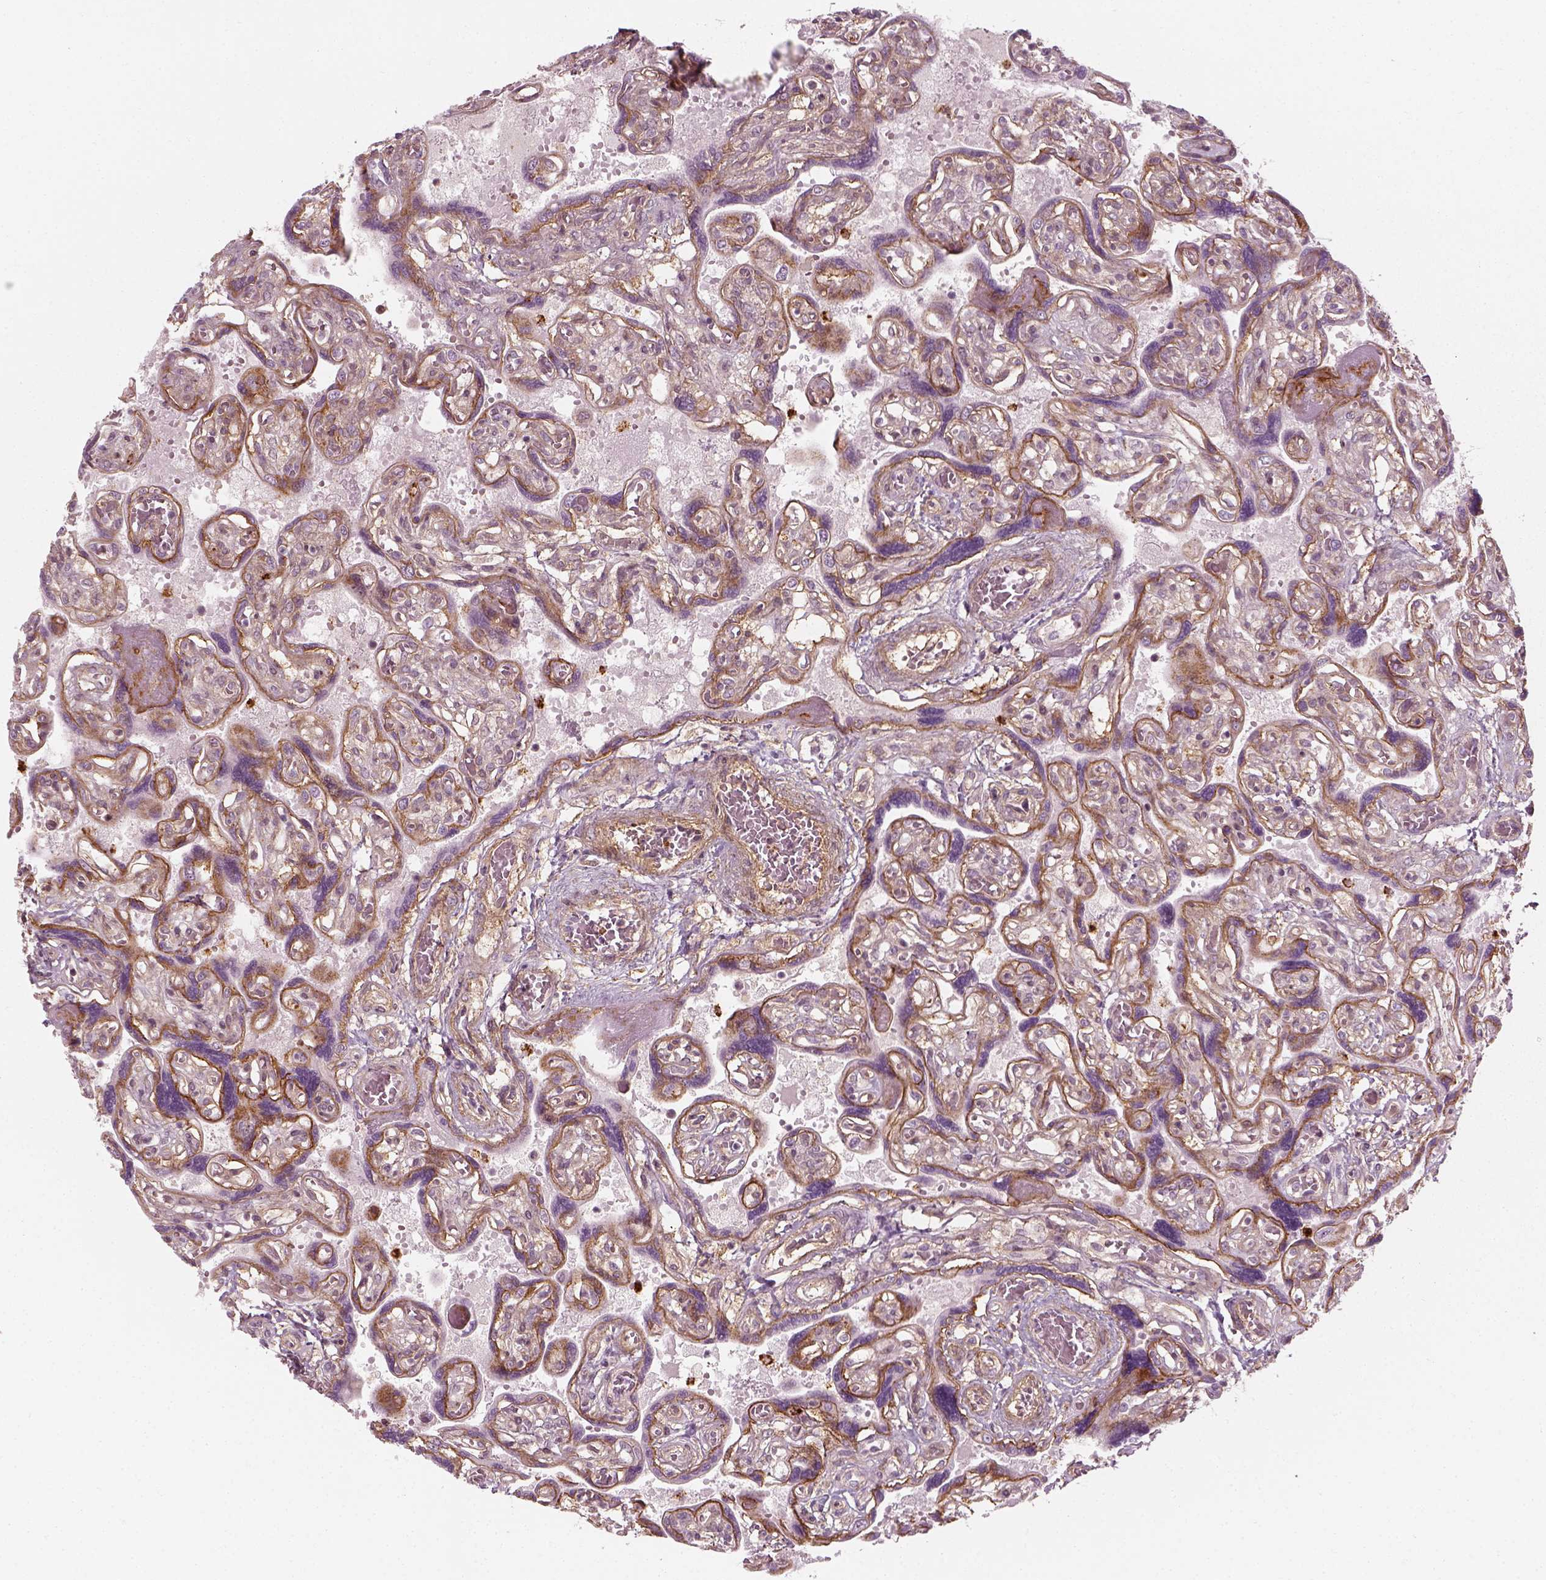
{"staining": {"intensity": "weak", "quantity": "<25%", "location": "cytoplasmic/membranous"}, "tissue": "placenta", "cell_type": "Decidual cells", "image_type": "normal", "snomed": [{"axis": "morphology", "description": "Normal tissue, NOS"}, {"axis": "topography", "description": "Placenta"}], "caption": "A micrograph of human placenta is negative for staining in decidual cells. The staining was performed using DAB (3,3'-diaminobenzidine) to visualize the protein expression in brown, while the nuclei were stained in blue with hematoxylin (Magnification: 20x).", "gene": "NPTN", "patient": {"sex": "female", "age": 32}}